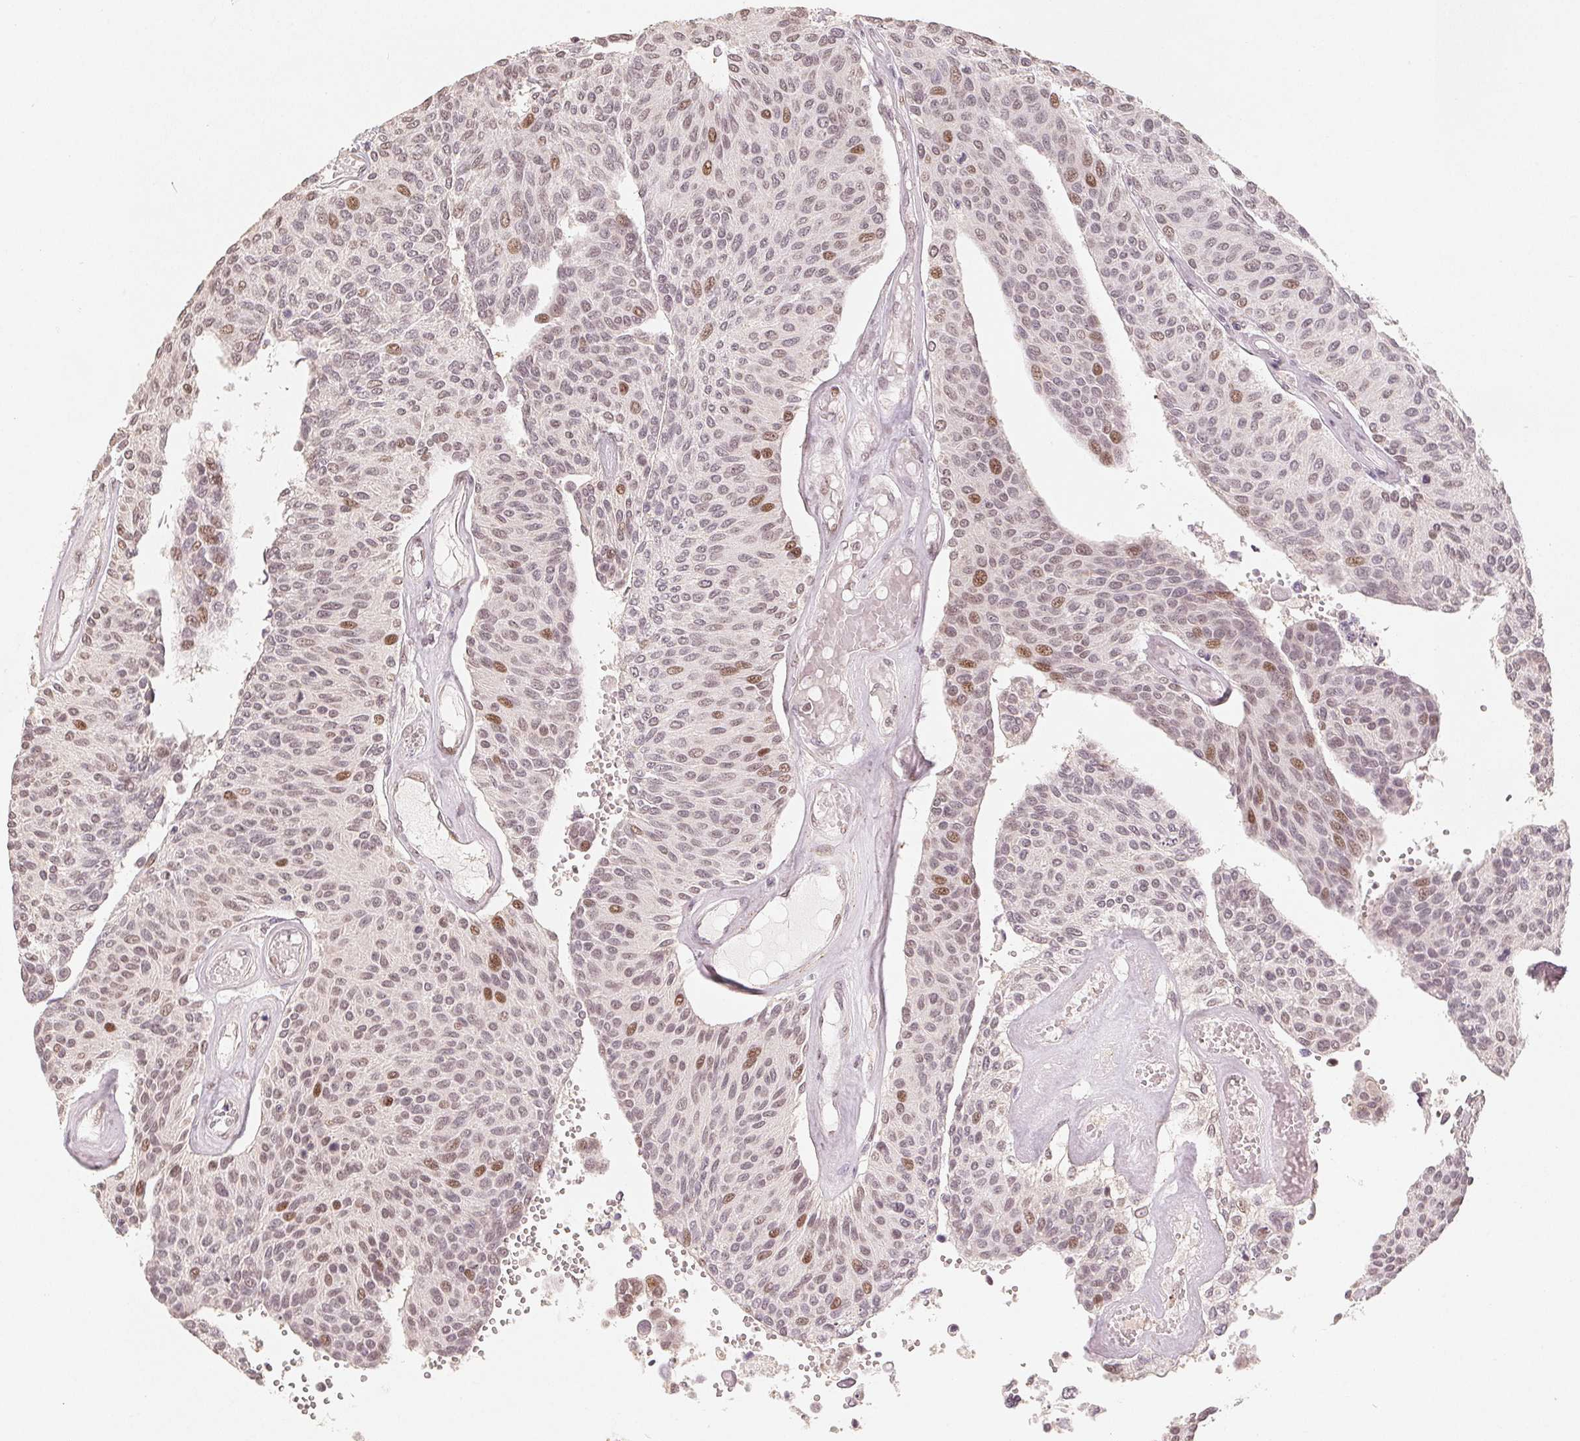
{"staining": {"intensity": "weak", "quantity": "25%-75%", "location": "nuclear"}, "tissue": "urothelial cancer", "cell_type": "Tumor cells", "image_type": "cancer", "snomed": [{"axis": "morphology", "description": "Urothelial carcinoma, NOS"}, {"axis": "topography", "description": "Urinary bladder"}], "caption": "Protein expression analysis of urothelial cancer shows weak nuclear expression in approximately 25%-75% of tumor cells.", "gene": "CCDC138", "patient": {"sex": "male", "age": 55}}